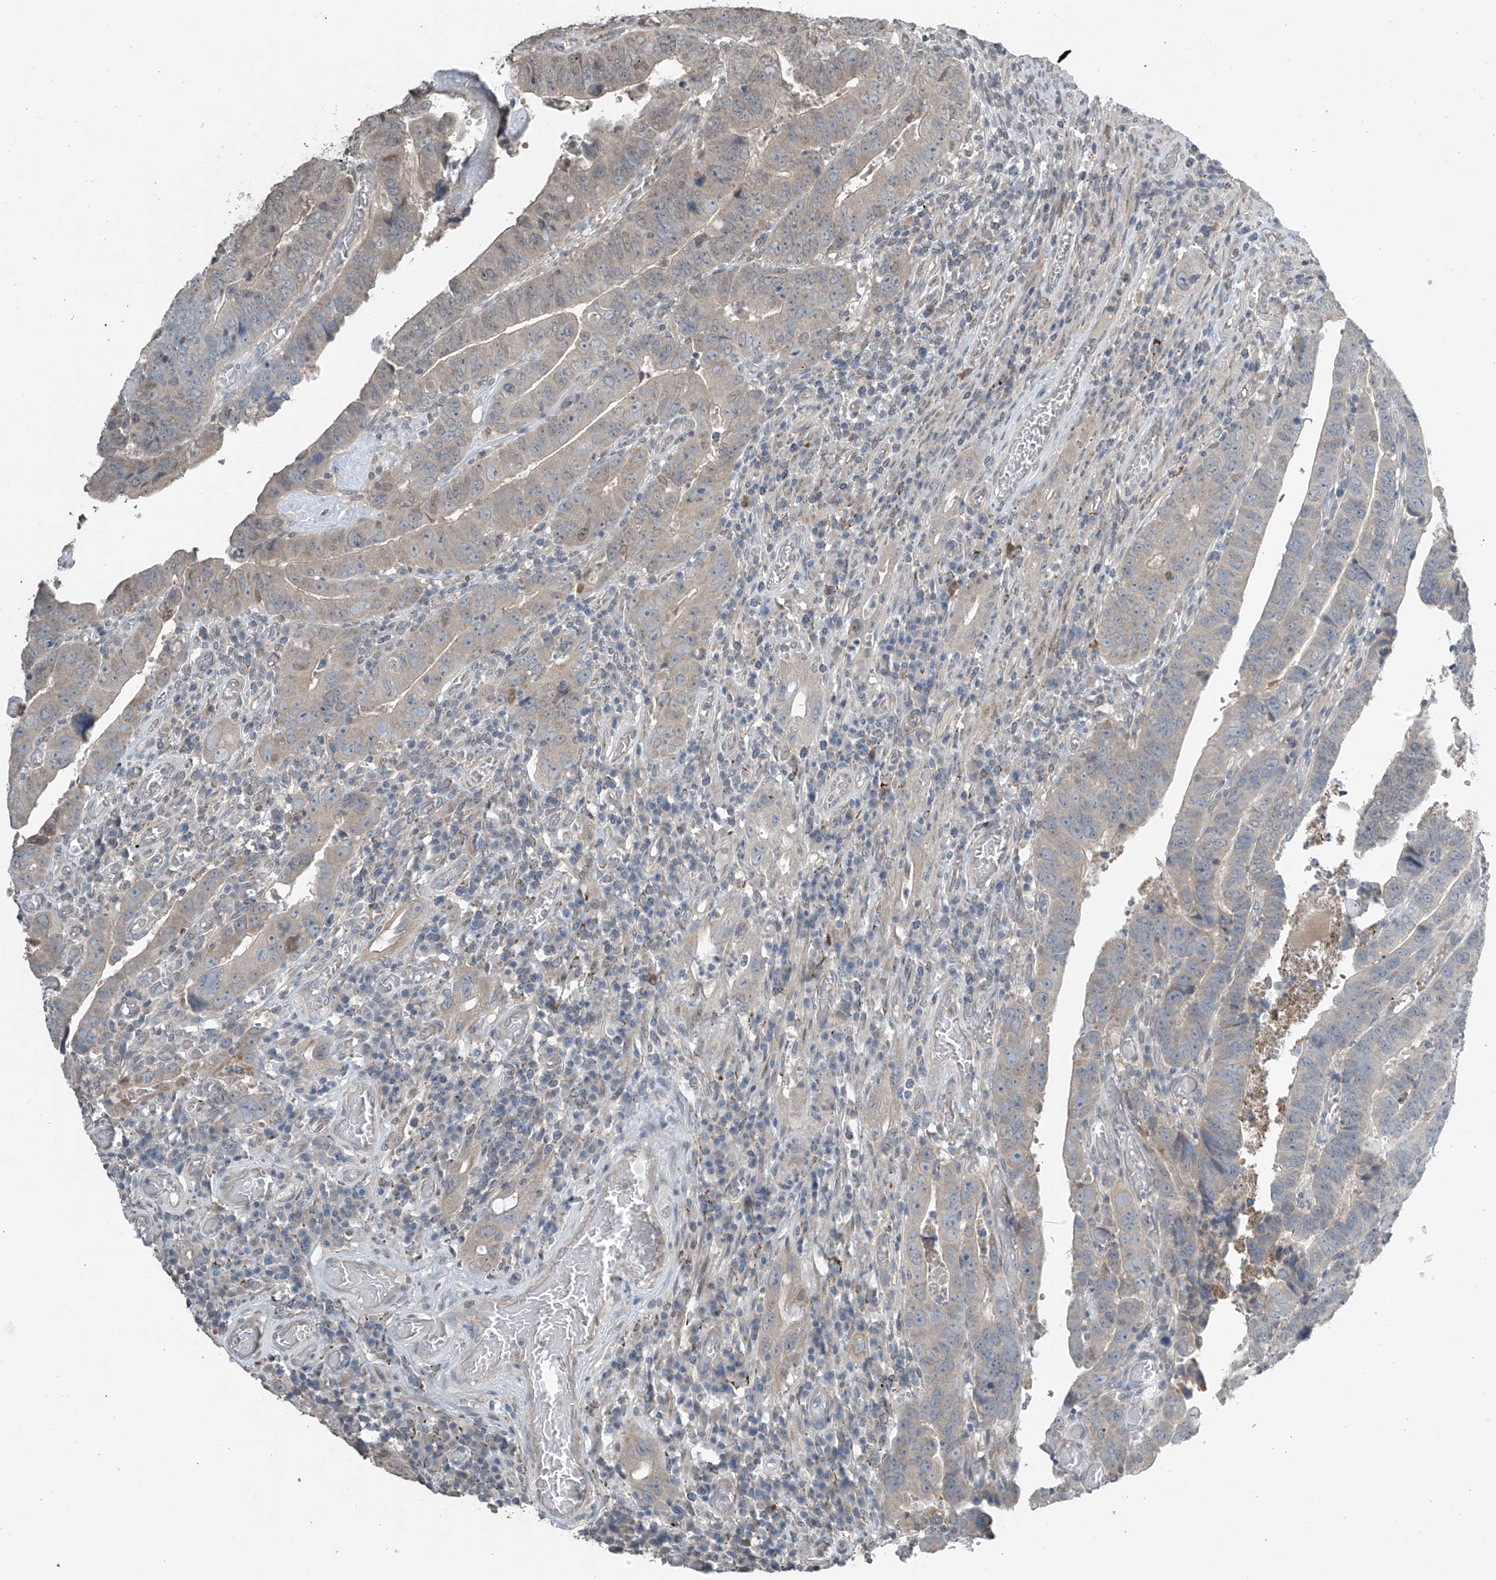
{"staining": {"intensity": "negative", "quantity": "none", "location": "none"}, "tissue": "colorectal cancer", "cell_type": "Tumor cells", "image_type": "cancer", "snomed": [{"axis": "morphology", "description": "Normal tissue, NOS"}, {"axis": "morphology", "description": "Adenocarcinoma, NOS"}, {"axis": "topography", "description": "Rectum"}], "caption": "There is no significant staining in tumor cells of colorectal adenocarcinoma.", "gene": "HOXA11", "patient": {"sex": "female", "age": 65}}